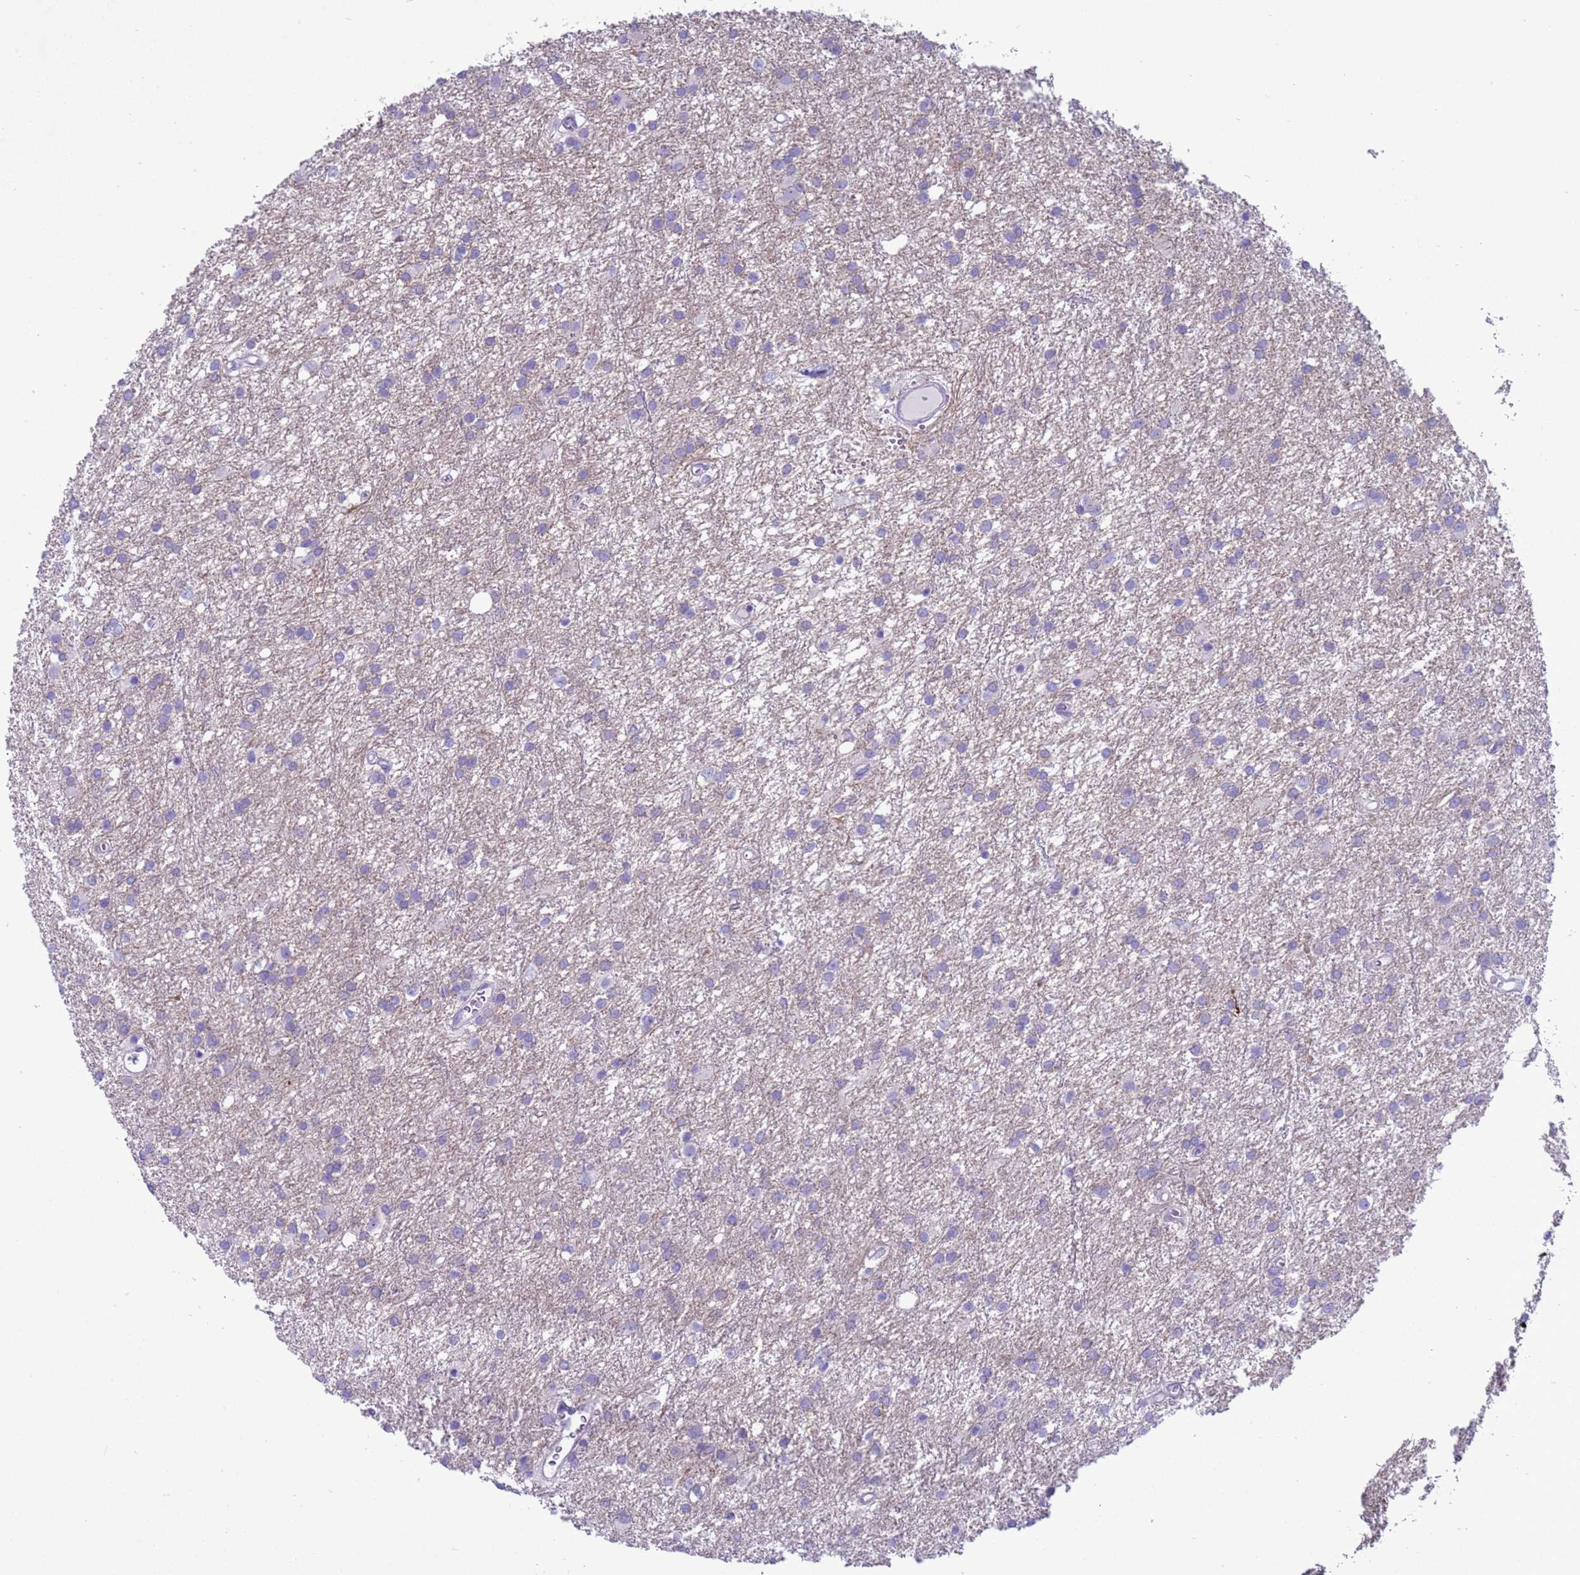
{"staining": {"intensity": "negative", "quantity": "none", "location": "none"}, "tissue": "glioma", "cell_type": "Tumor cells", "image_type": "cancer", "snomed": [{"axis": "morphology", "description": "Glioma, malignant, High grade"}, {"axis": "topography", "description": "Brain"}], "caption": "This photomicrograph is of glioma stained with immunohistochemistry (IHC) to label a protein in brown with the nuclei are counter-stained blue. There is no staining in tumor cells.", "gene": "CST4", "patient": {"sex": "female", "age": 50}}